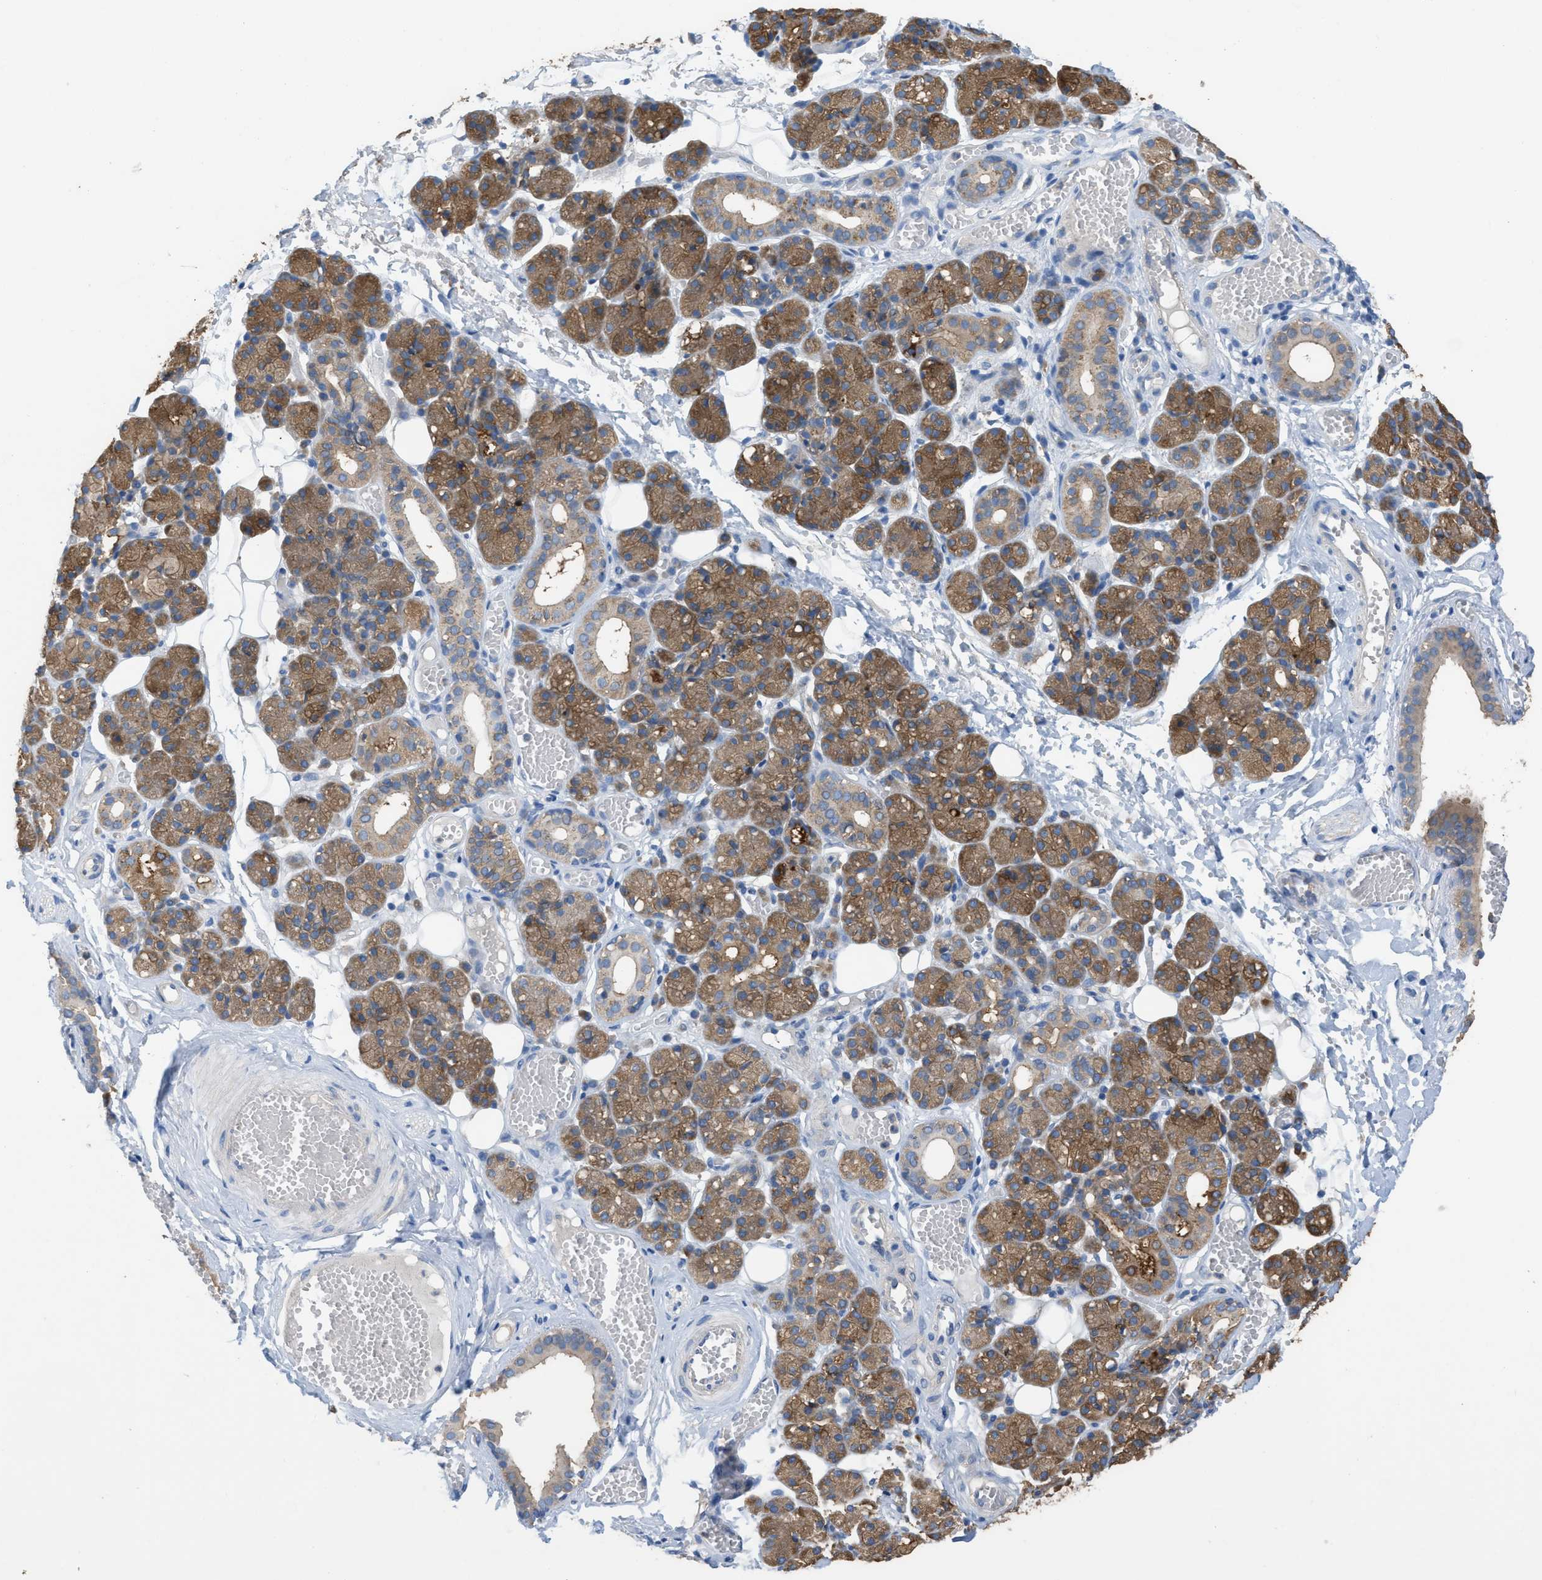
{"staining": {"intensity": "moderate", "quantity": ">75%", "location": "cytoplasmic/membranous"}, "tissue": "salivary gland", "cell_type": "Glandular cells", "image_type": "normal", "snomed": [{"axis": "morphology", "description": "Normal tissue, NOS"}, {"axis": "topography", "description": "Salivary gland"}], "caption": "Unremarkable salivary gland was stained to show a protein in brown. There is medium levels of moderate cytoplasmic/membranous expression in approximately >75% of glandular cells.", "gene": "UBA5", "patient": {"sex": "male", "age": 63}}